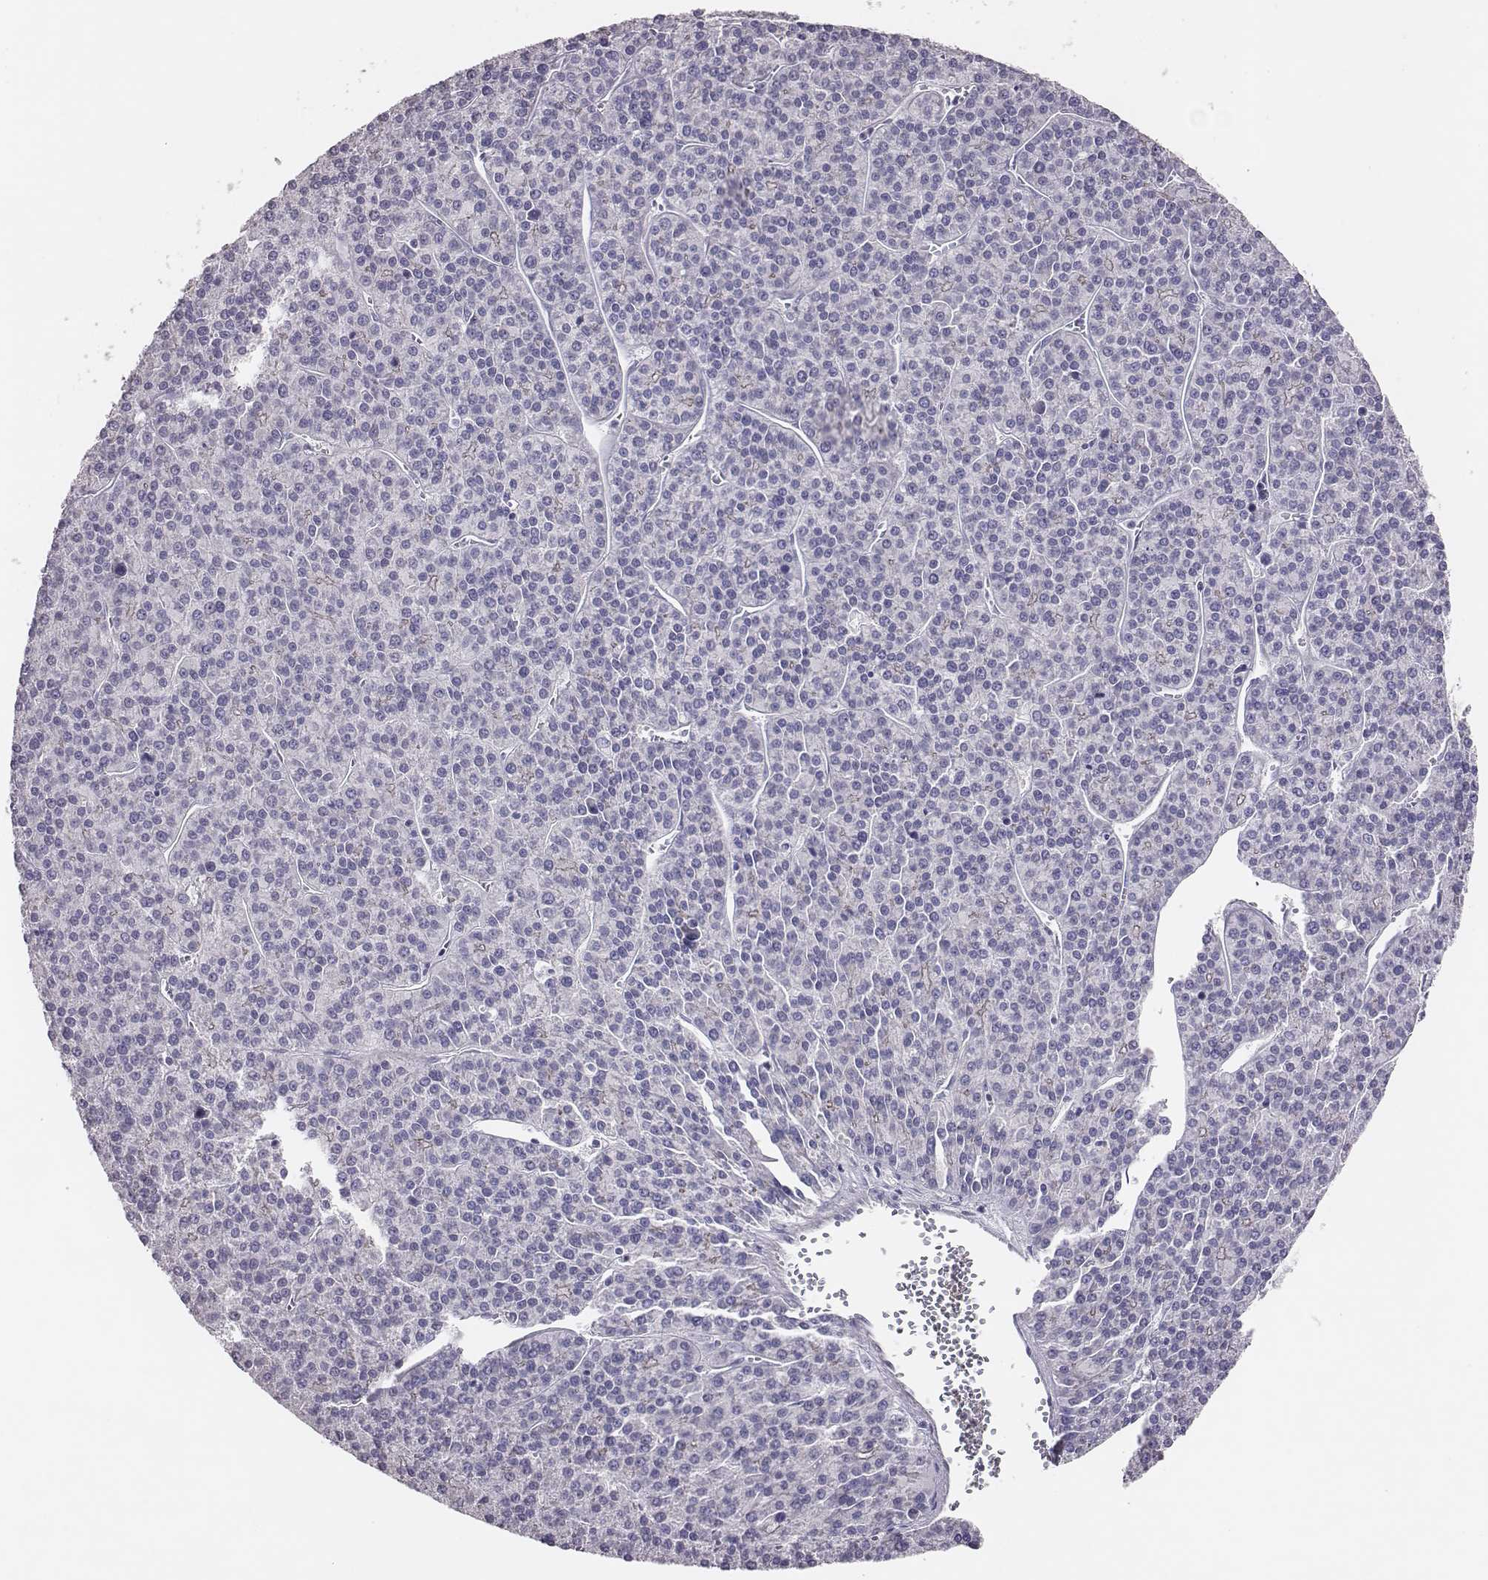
{"staining": {"intensity": "negative", "quantity": "none", "location": "none"}, "tissue": "liver cancer", "cell_type": "Tumor cells", "image_type": "cancer", "snomed": [{"axis": "morphology", "description": "Carcinoma, Hepatocellular, NOS"}, {"axis": "topography", "description": "Liver"}], "caption": "High power microscopy histopathology image of an immunohistochemistry image of hepatocellular carcinoma (liver), revealing no significant staining in tumor cells.", "gene": "P2RY10", "patient": {"sex": "female", "age": 58}}